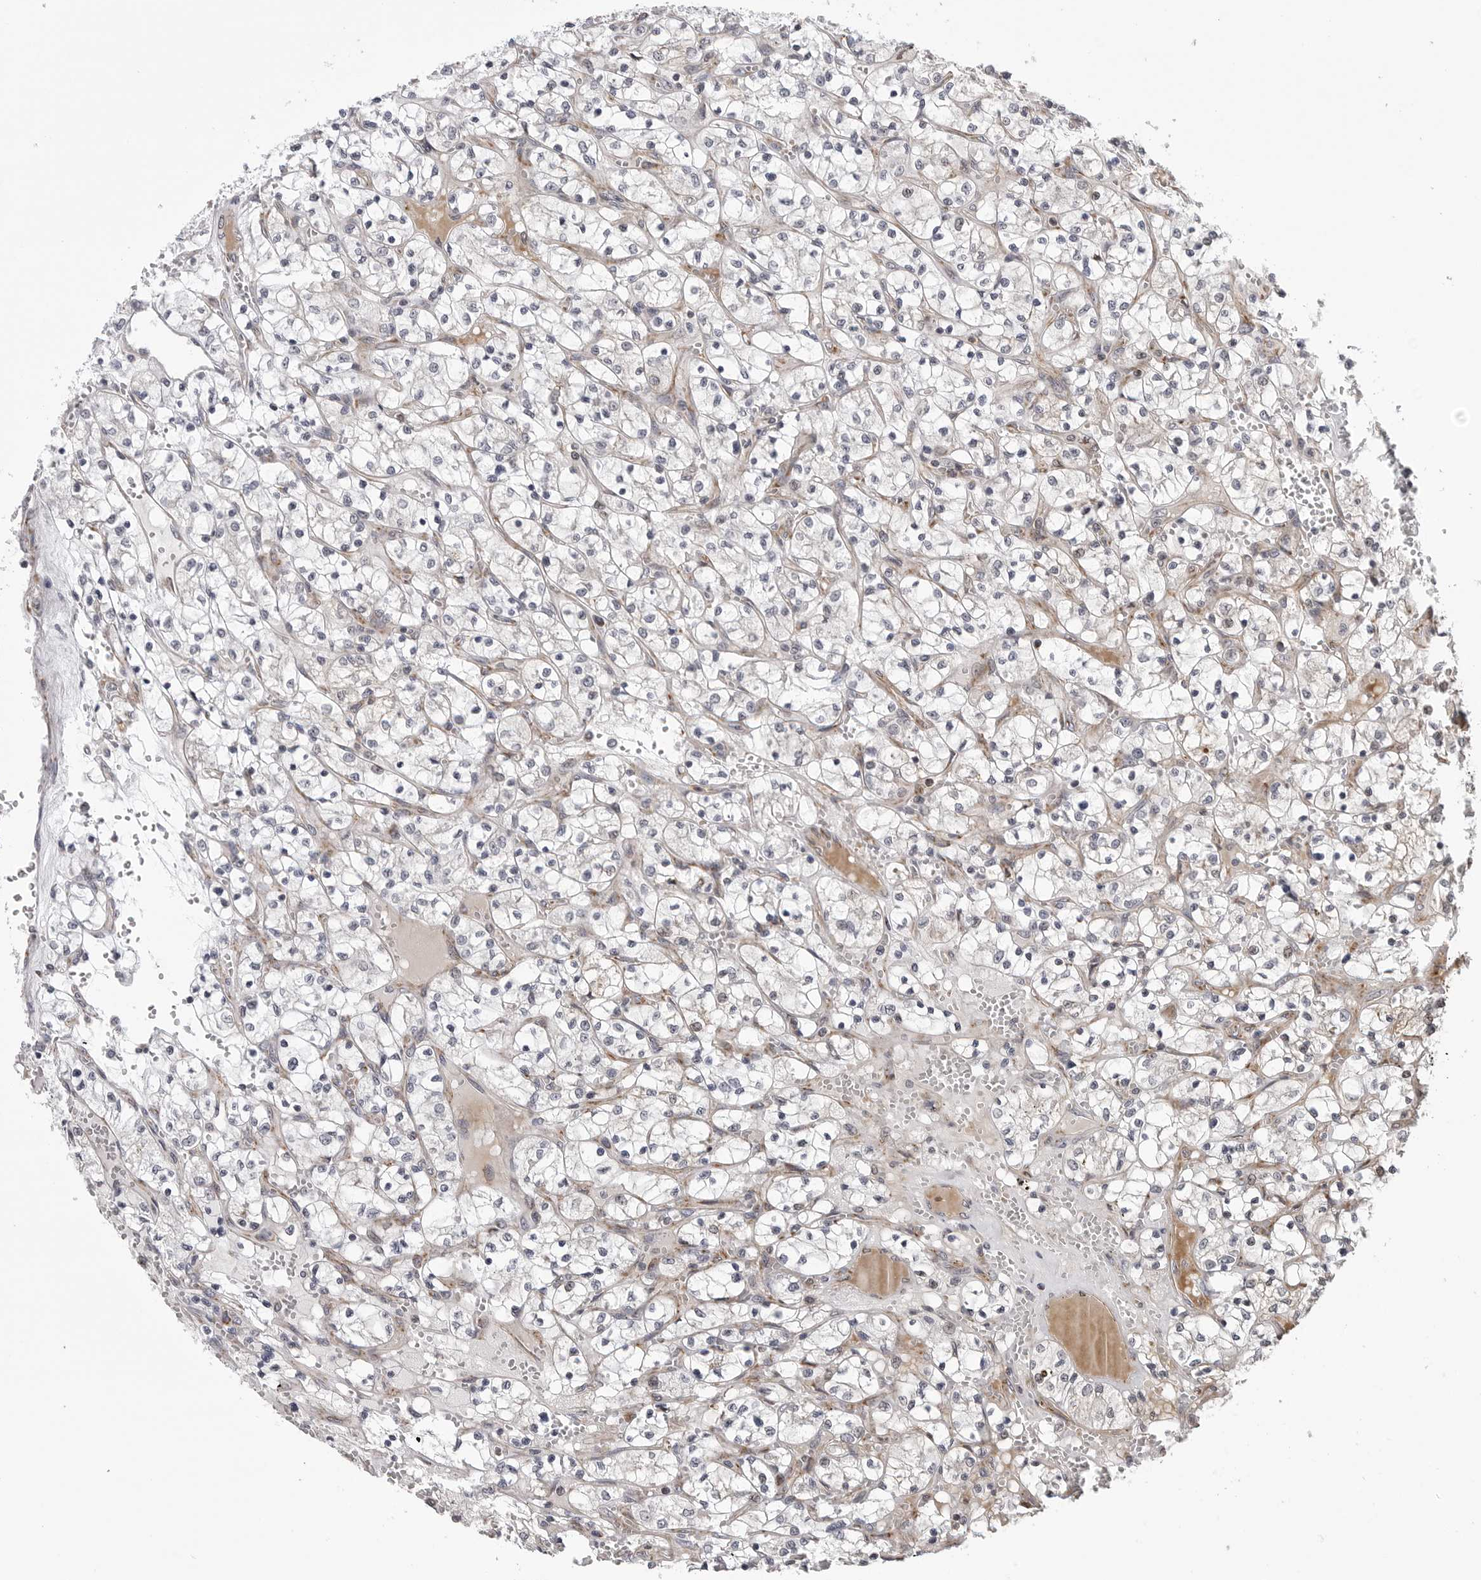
{"staining": {"intensity": "negative", "quantity": "none", "location": "none"}, "tissue": "renal cancer", "cell_type": "Tumor cells", "image_type": "cancer", "snomed": [{"axis": "morphology", "description": "Adenocarcinoma, NOS"}, {"axis": "topography", "description": "Kidney"}], "caption": "Renal cancer was stained to show a protein in brown. There is no significant positivity in tumor cells.", "gene": "CDK20", "patient": {"sex": "female", "age": 69}}